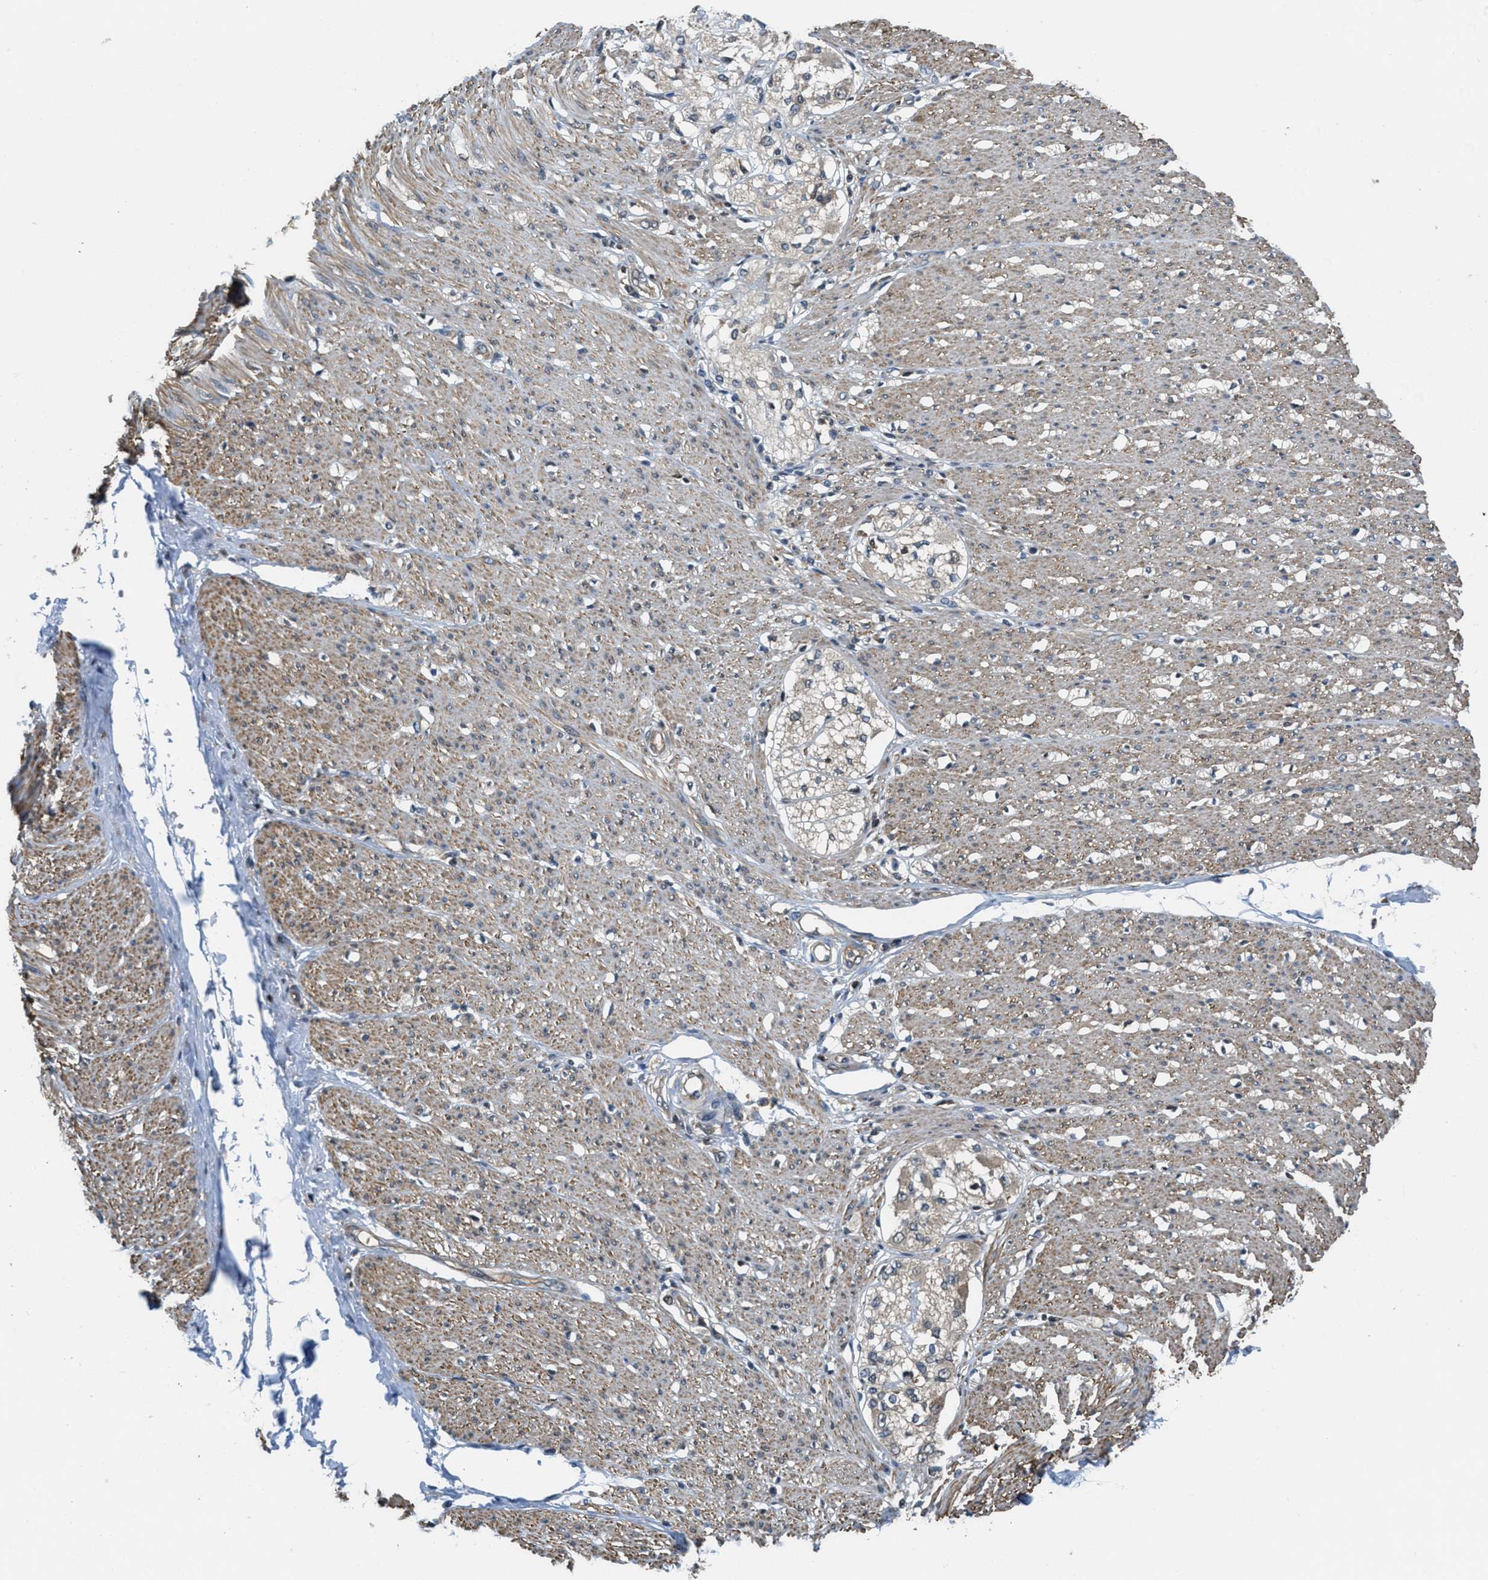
{"staining": {"intensity": "negative", "quantity": "none", "location": "none"}, "tissue": "adipose tissue", "cell_type": "Adipocytes", "image_type": "normal", "snomed": [{"axis": "morphology", "description": "Normal tissue, NOS"}, {"axis": "morphology", "description": "Adenocarcinoma, NOS"}, {"axis": "topography", "description": "Colon"}, {"axis": "topography", "description": "Peripheral nerve tissue"}], "caption": "This histopathology image is of unremarkable adipose tissue stained with IHC to label a protein in brown with the nuclei are counter-stained blue. There is no expression in adipocytes.", "gene": "PIP5K1C", "patient": {"sex": "male", "age": 14}}